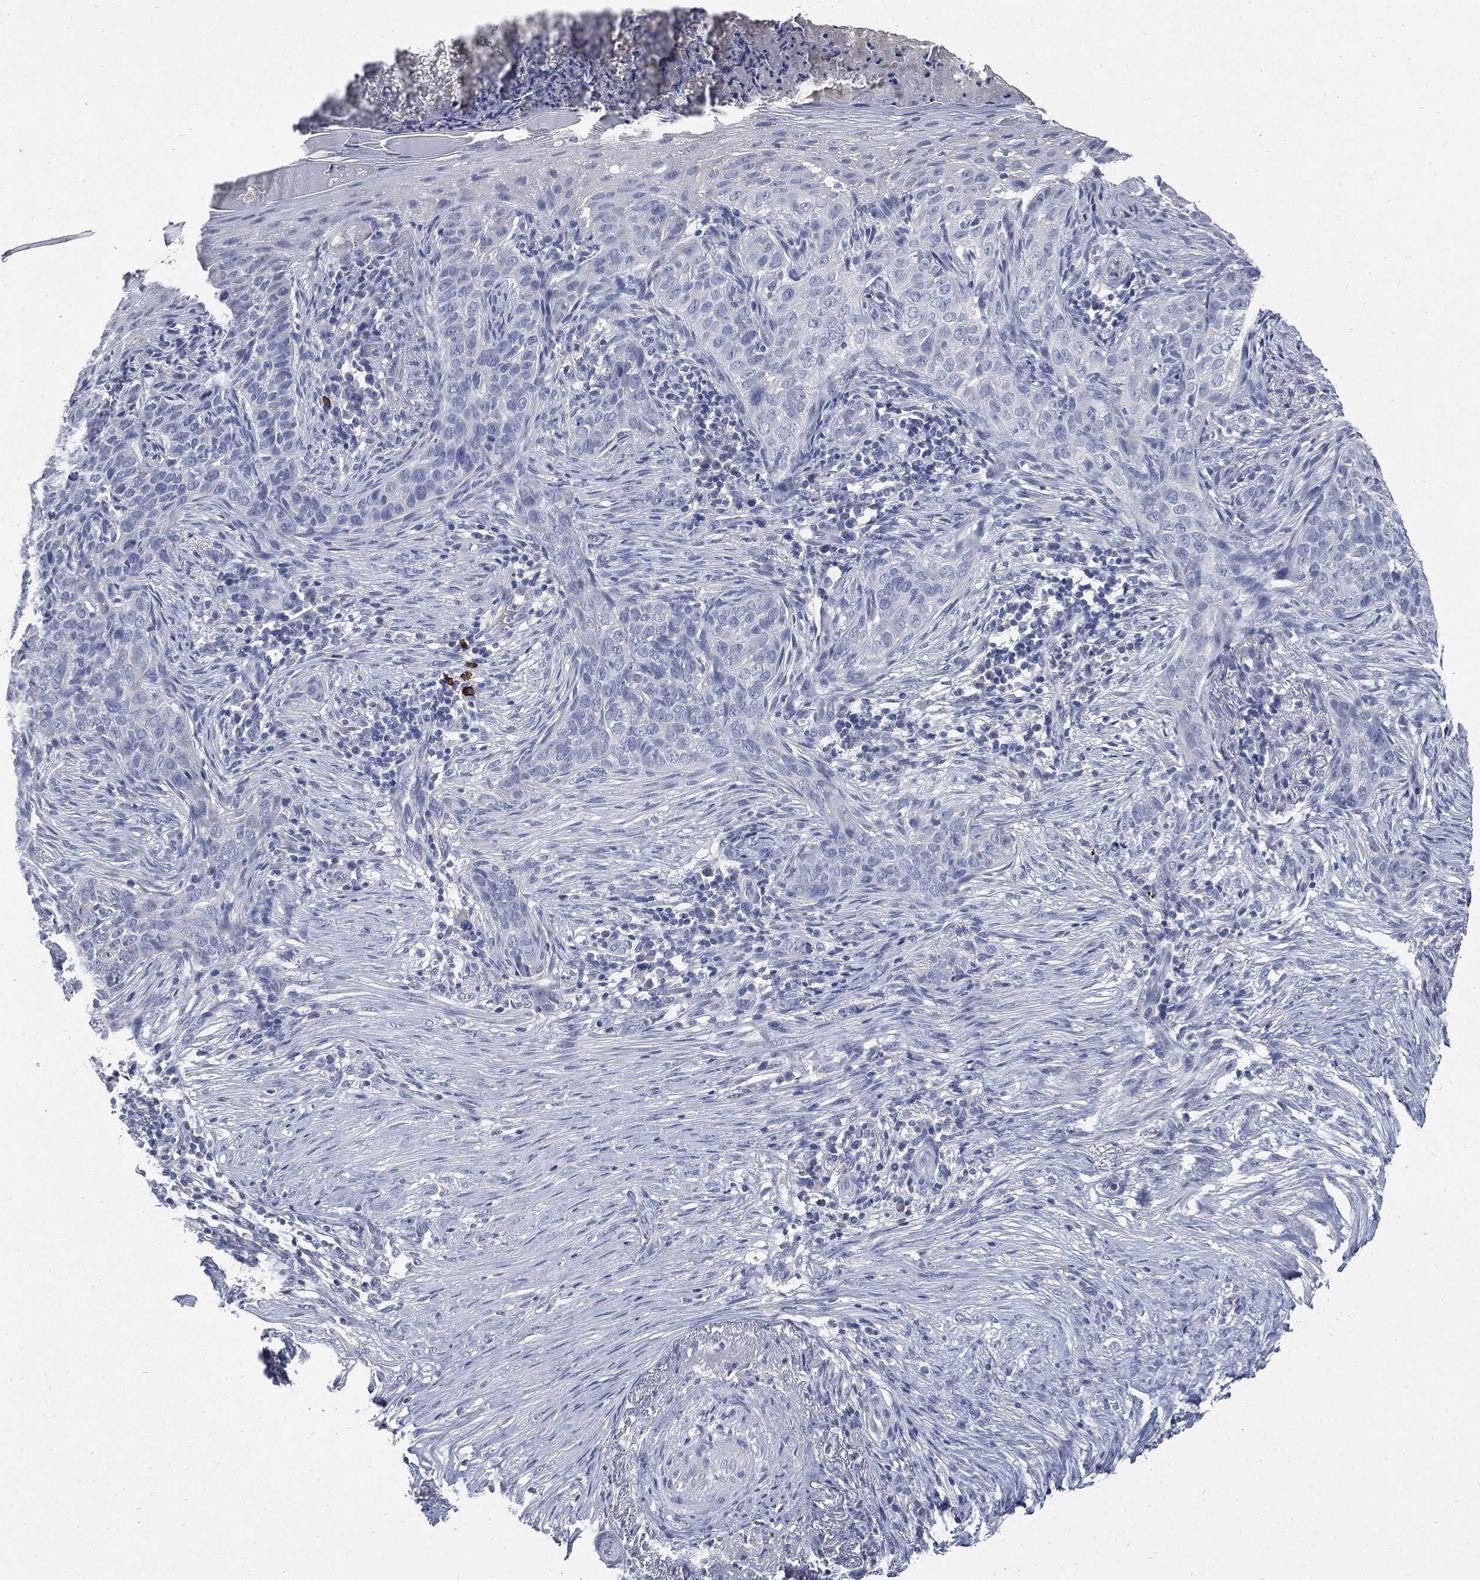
{"staining": {"intensity": "negative", "quantity": "none", "location": "none"}, "tissue": "skin cancer", "cell_type": "Tumor cells", "image_type": "cancer", "snomed": [{"axis": "morphology", "description": "Squamous cell carcinoma, NOS"}, {"axis": "topography", "description": "Skin"}], "caption": "DAB immunohistochemical staining of skin cancer (squamous cell carcinoma) demonstrates no significant staining in tumor cells.", "gene": "CPE", "patient": {"sex": "male", "age": 88}}